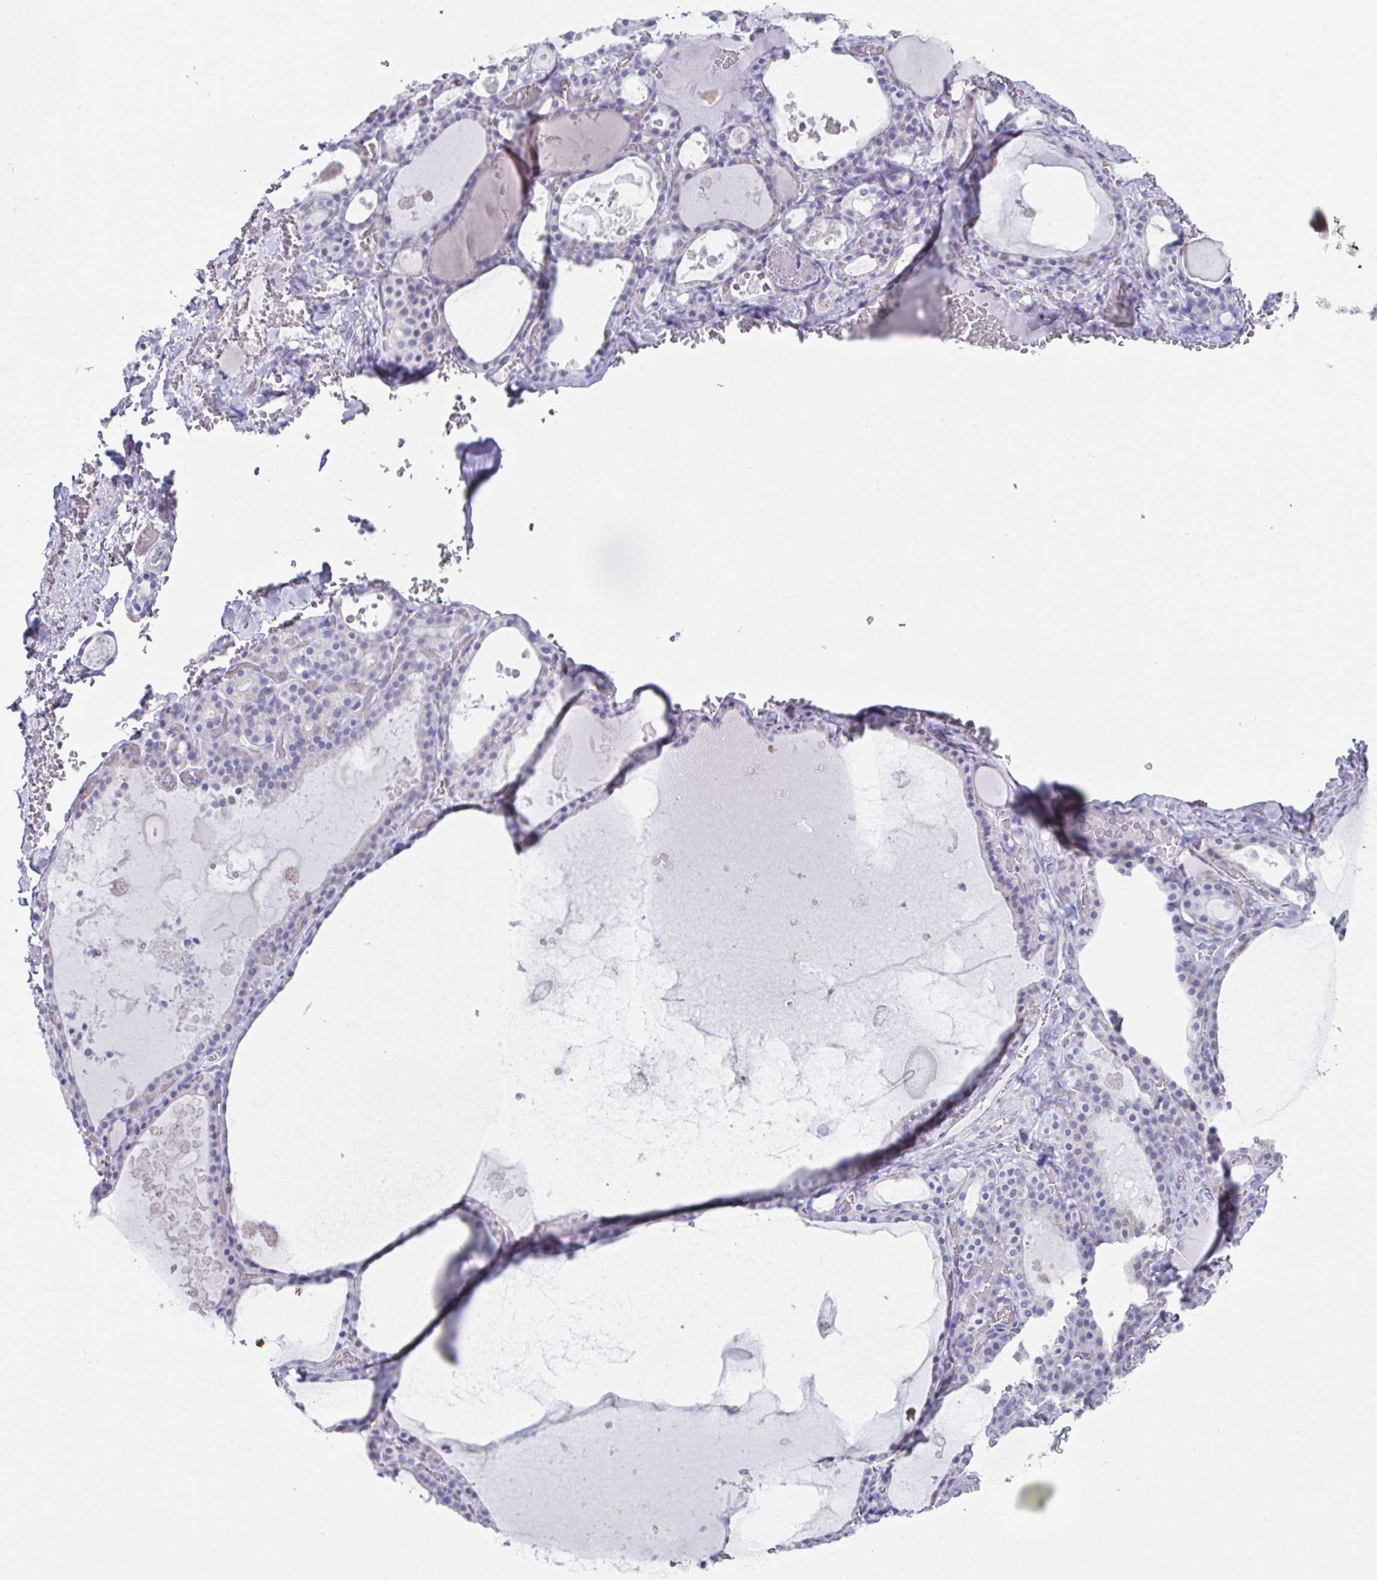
{"staining": {"intensity": "negative", "quantity": "none", "location": "none"}, "tissue": "thyroid gland", "cell_type": "Glandular cells", "image_type": "normal", "snomed": [{"axis": "morphology", "description": "Normal tissue, NOS"}, {"axis": "topography", "description": "Thyroid gland"}], "caption": "The histopathology image demonstrates no staining of glandular cells in unremarkable thyroid gland. (Stains: DAB IHC with hematoxylin counter stain, Microscopy: brightfield microscopy at high magnification).", "gene": "RBP1", "patient": {"sex": "male", "age": 56}}